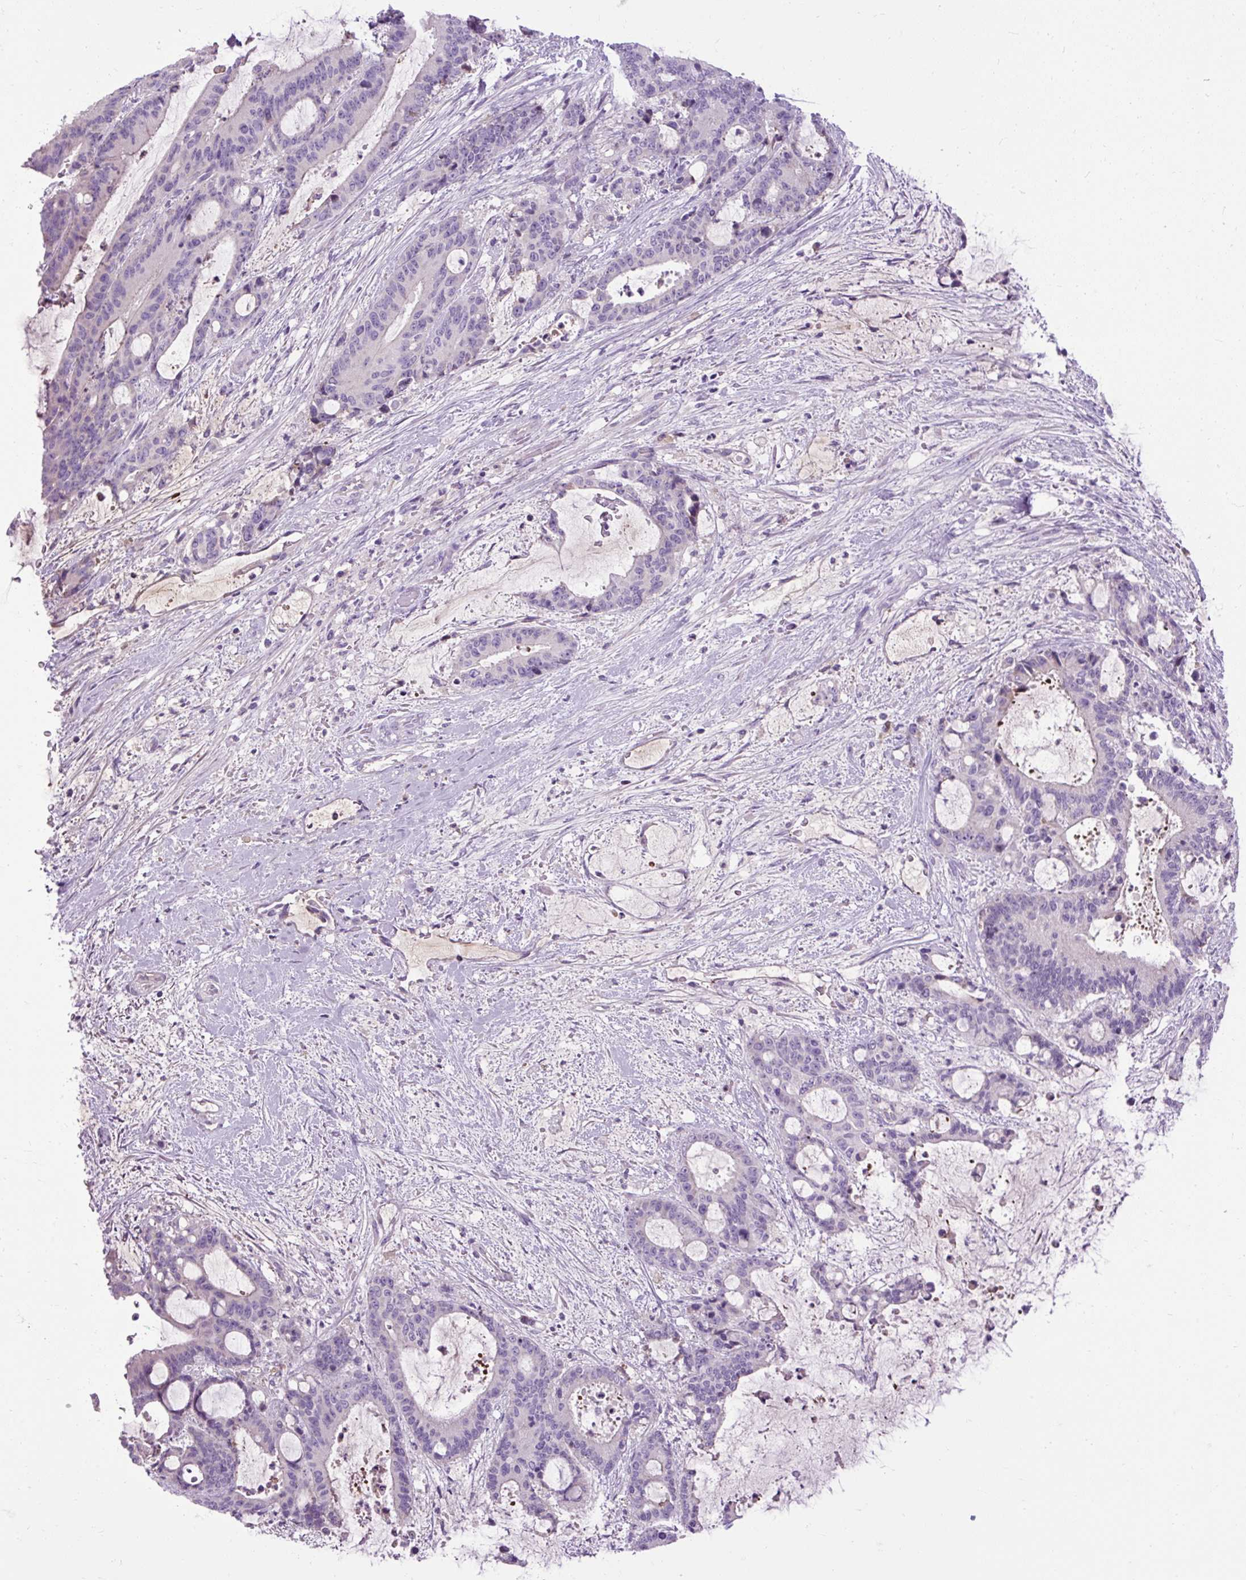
{"staining": {"intensity": "negative", "quantity": "none", "location": "none"}, "tissue": "liver cancer", "cell_type": "Tumor cells", "image_type": "cancer", "snomed": [{"axis": "morphology", "description": "Normal tissue, NOS"}, {"axis": "morphology", "description": "Cholangiocarcinoma"}, {"axis": "topography", "description": "Liver"}, {"axis": "topography", "description": "Peripheral nerve tissue"}], "caption": "IHC photomicrograph of human liver cholangiocarcinoma stained for a protein (brown), which reveals no staining in tumor cells.", "gene": "ARRDC2", "patient": {"sex": "female", "age": 73}}